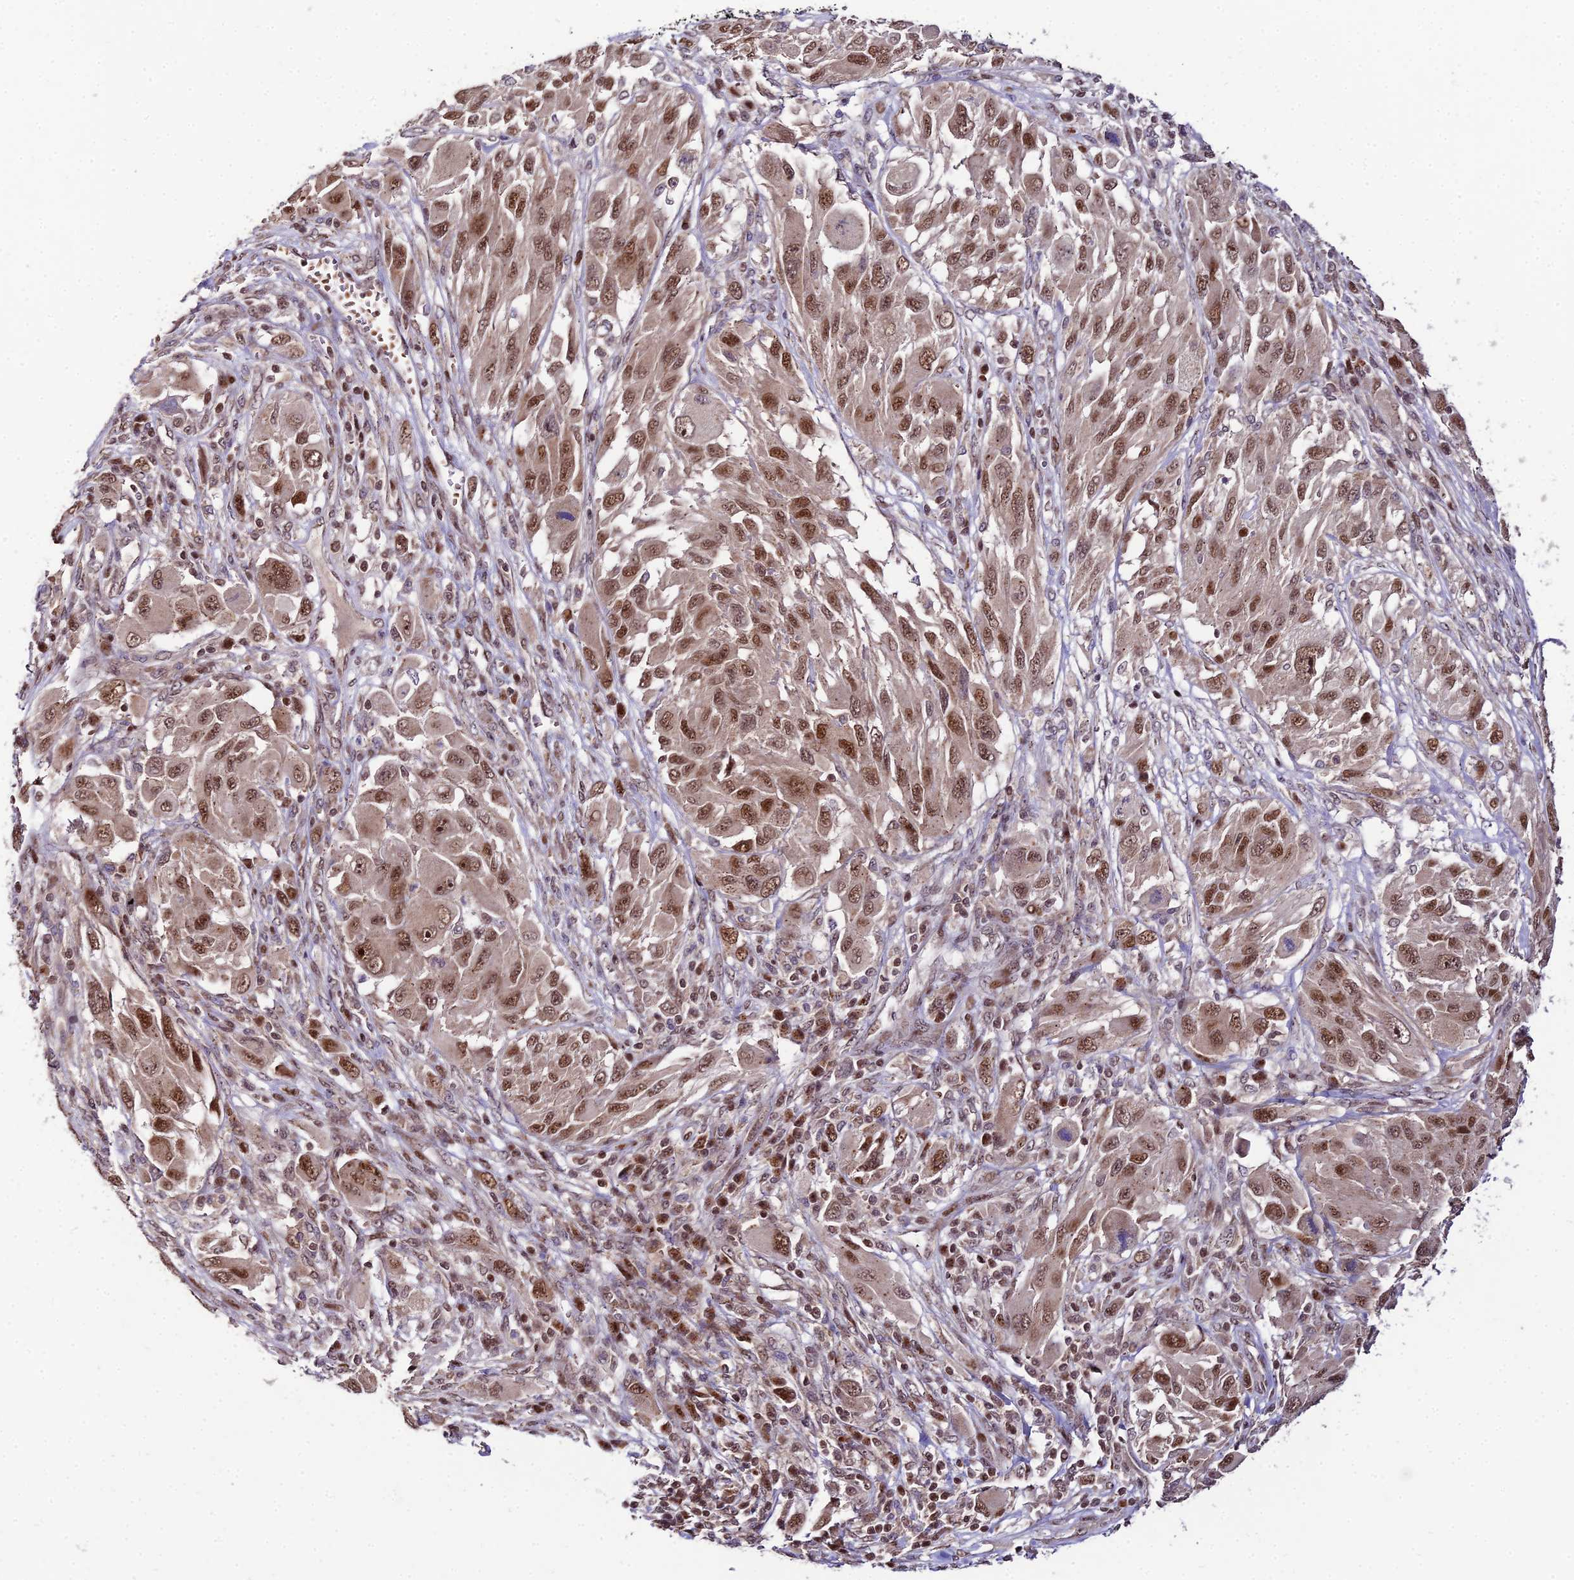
{"staining": {"intensity": "moderate", "quantity": ">75%", "location": "nuclear"}, "tissue": "melanoma", "cell_type": "Tumor cells", "image_type": "cancer", "snomed": [{"axis": "morphology", "description": "Malignant melanoma, NOS"}, {"axis": "topography", "description": "Skin"}], "caption": "Human melanoma stained with a protein marker displays moderate staining in tumor cells.", "gene": "CIB3", "patient": {"sex": "female", "age": 91}}